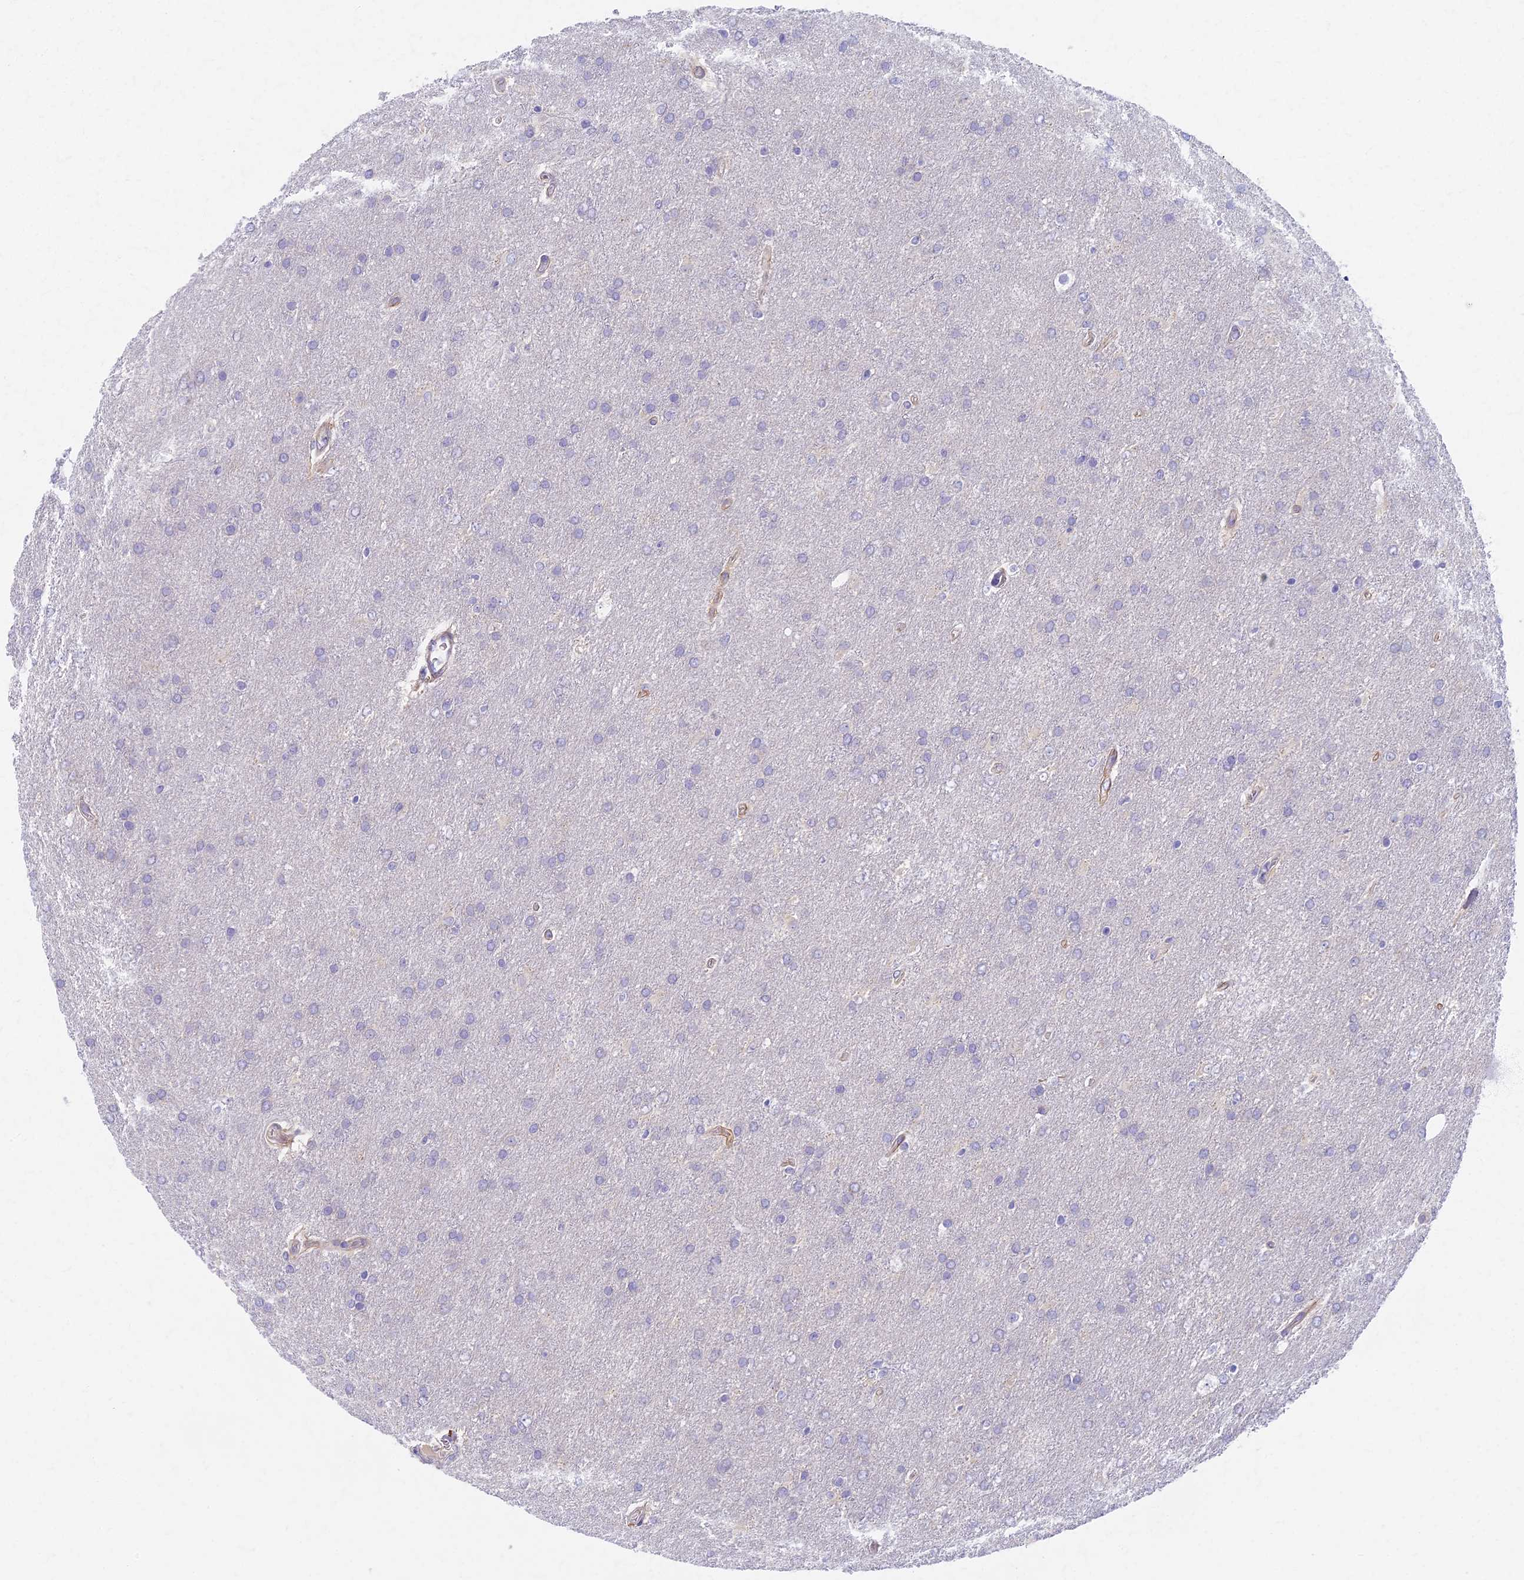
{"staining": {"intensity": "negative", "quantity": "none", "location": "none"}, "tissue": "glioma", "cell_type": "Tumor cells", "image_type": "cancer", "snomed": [{"axis": "morphology", "description": "Glioma, malignant, Low grade"}, {"axis": "topography", "description": "Brain"}], "caption": "A high-resolution histopathology image shows IHC staining of malignant glioma (low-grade), which shows no significant positivity in tumor cells. (Stains: DAB immunohistochemistry (IHC) with hematoxylin counter stain, Microscopy: brightfield microscopy at high magnification).", "gene": "AP4E1", "patient": {"sex": "female", "age": 32}}